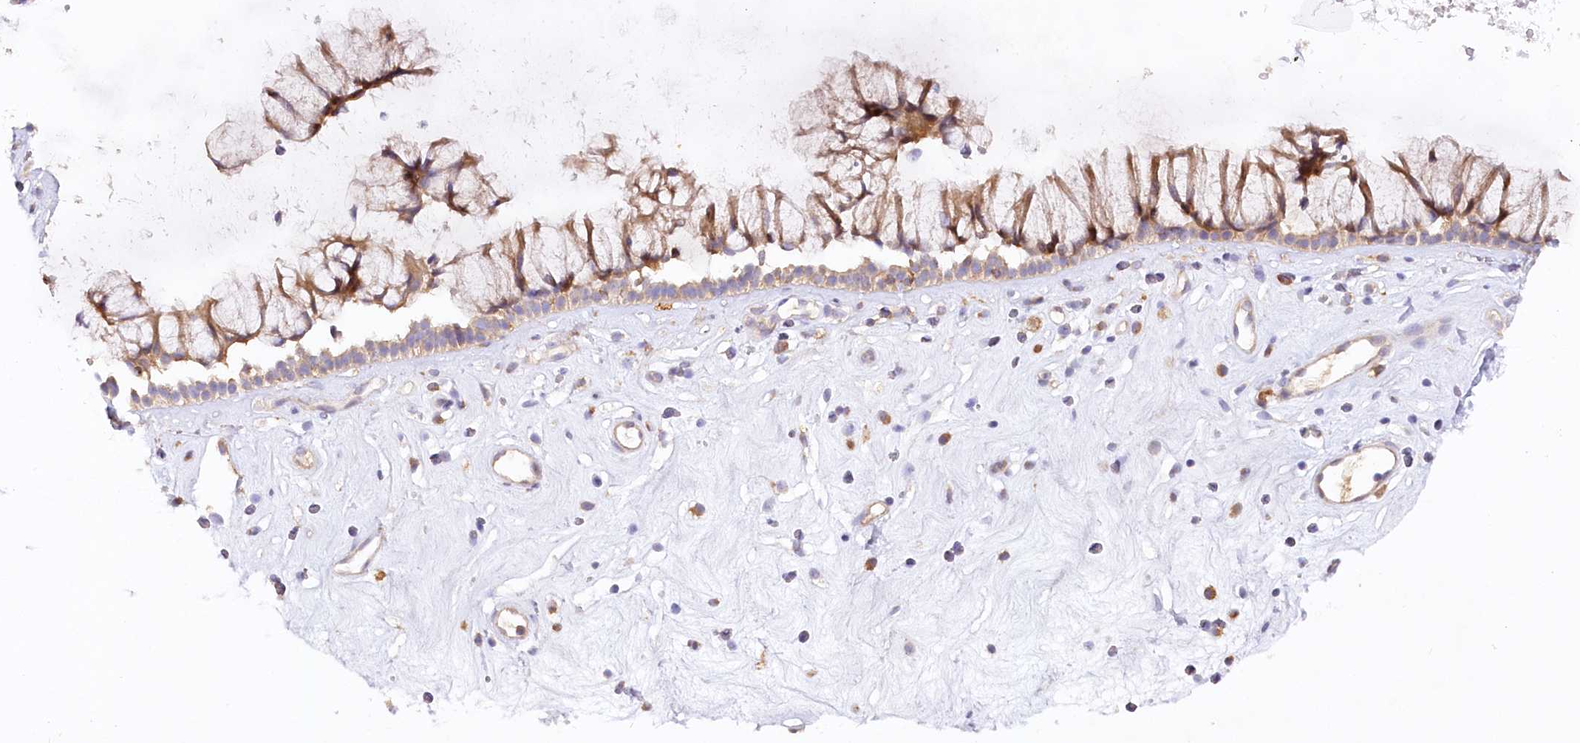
{"staining": {"intensity": "moderate", "quantity": ">75%", "location": "cytoplasmic/membranous"}, "tissue": "nasopharynx", "cell_type": "Respiratory epithelial cells", "image_type": "normal", "snomed": [{"axis": "morphology", "description": "Normal tissue, NOS"}, {"axis": "morphology", "description": "Inflammation, NOS"}, {"axis": "topography", "description": "Nasopharynx"}], "caption": "A histopathology image of nasopharynx stained for a protein exhibits moderate cytoplasmic/membranous brown staining in respiratory epithelial cells.", "gene": "PAIP2", "patient": {"sex": "male", "age": 29}}